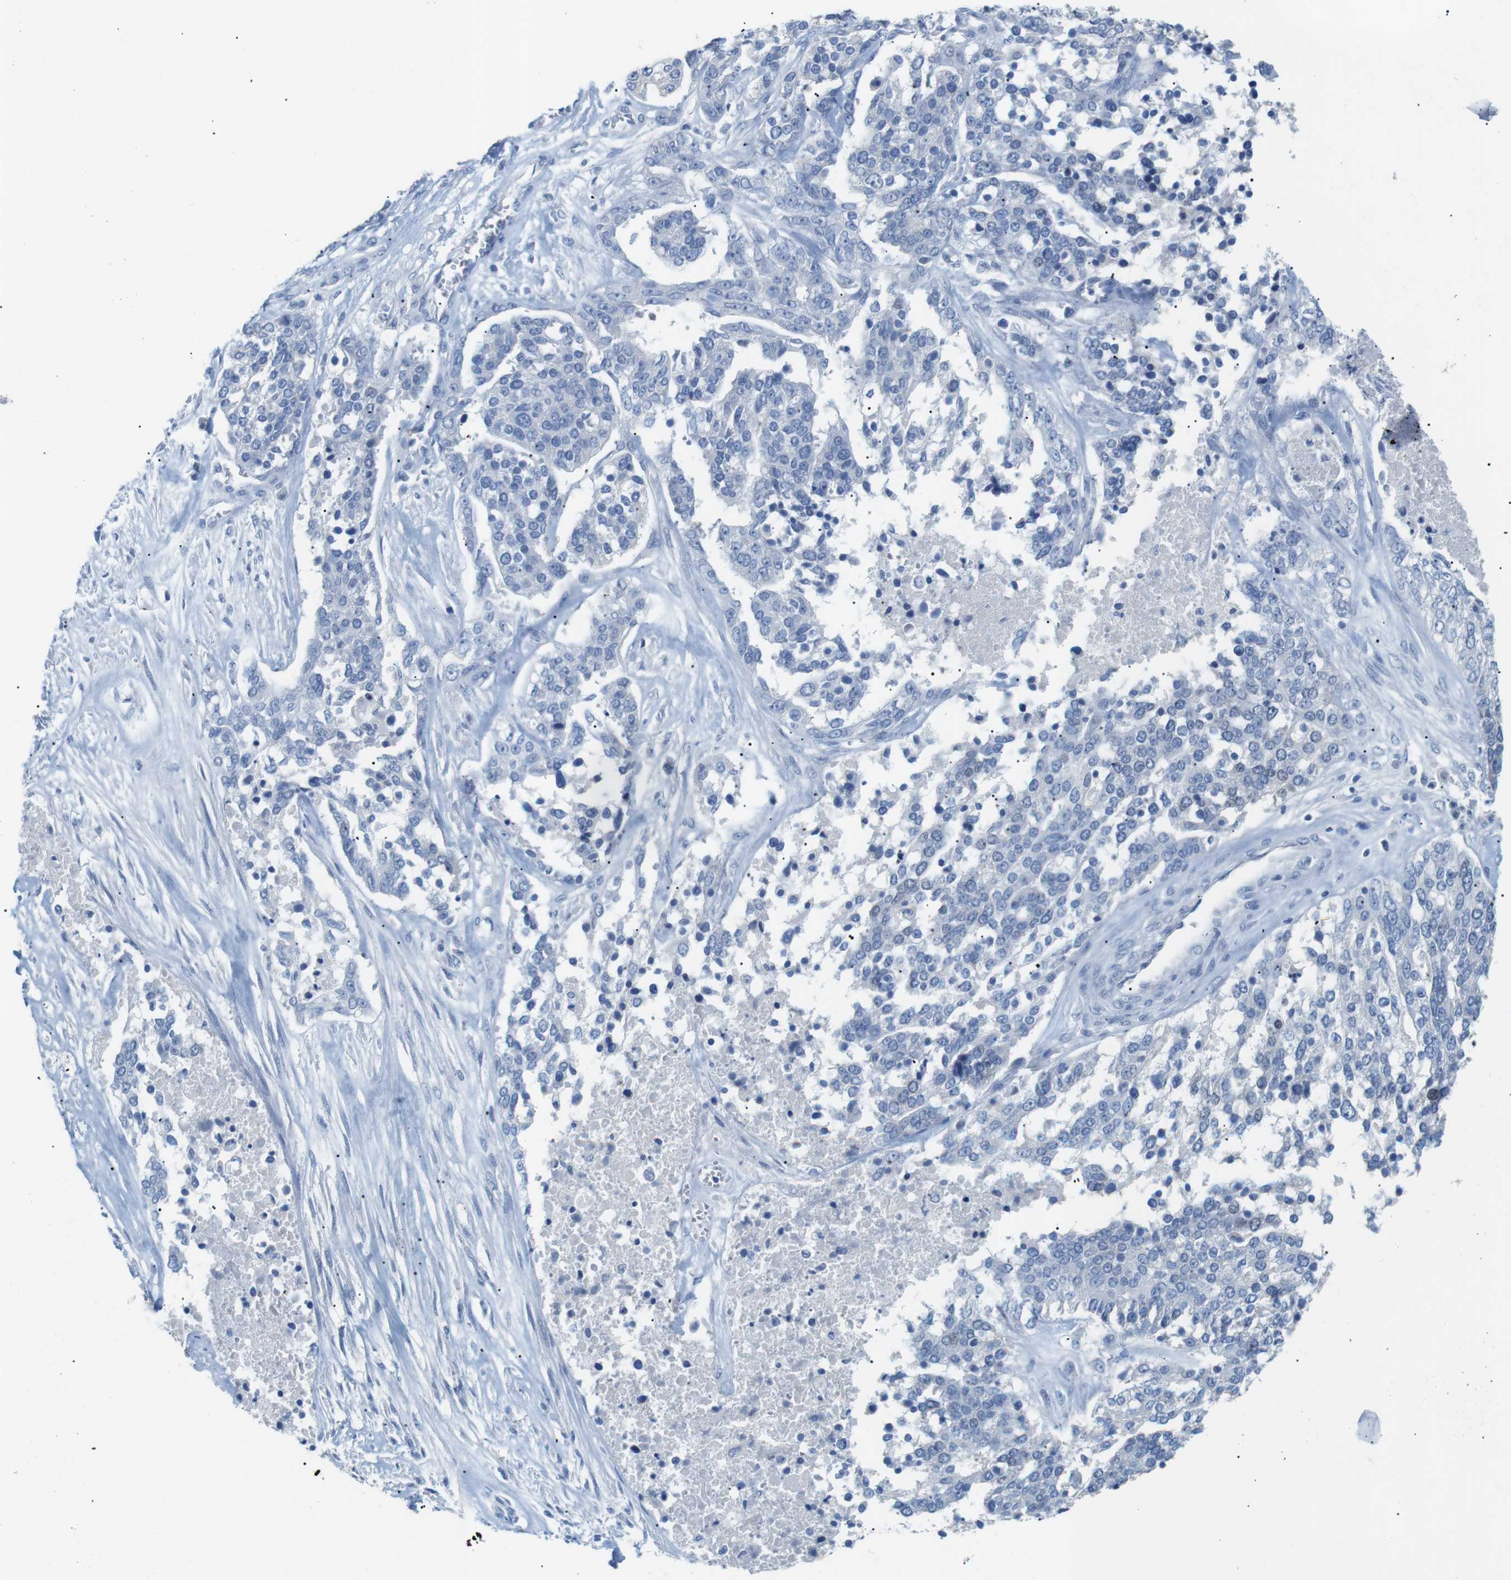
{"staining": {"intensity": "negative", "quantity": "none", "location": "none"}, "tissue": "ovarian cancer", "cell_type": "Tumor cells", "image_type": "cancer", "snomed": [{"axis": "morphology", "description": "Cystadenocarcinoma, serous, NOS"}, {"axis": "topography", "description": "Ovary"}], "caption": "A photomicrograph of ovarian serous cystadenocarcinoma stained for a protein exhibits no brown staining in tumor cells. (DAB IHC with hematoxylin counter stain).", "gene": "SALL4", "patient": {"sex": "female", "age": 44}}